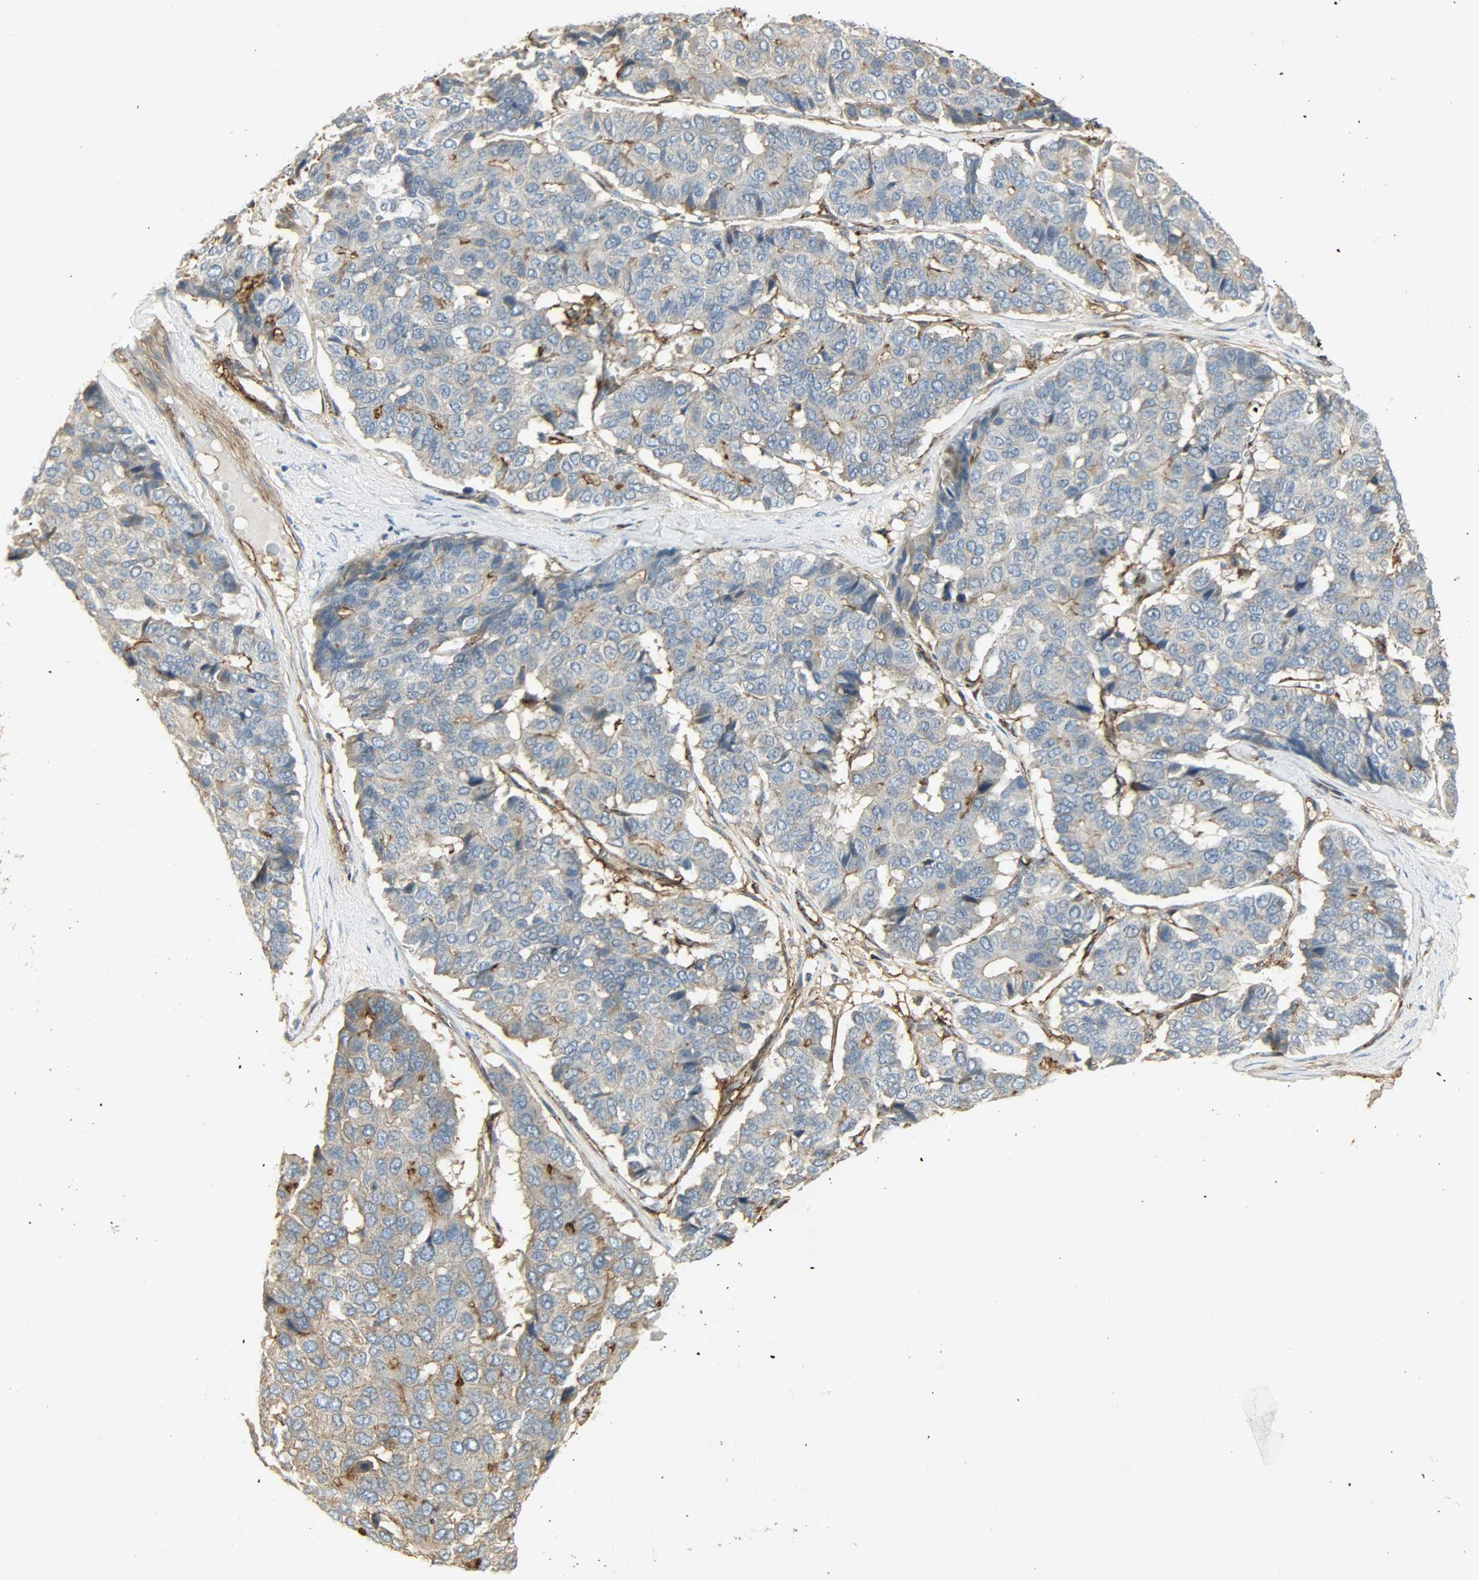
{"staining": {"intensity": "weak", "quantity": "25%-75%", "location": "cytoplasmic/membranous"}, "tissue": "pancreatic cancer", "cell_type": "Tumor cells", "image_type": "cancer", "snomed": [{"axis": "morphology", "description": "Adenocarcinoma, NOS"}, {"axis": "topography", "description": "Pancreas"}], "caption": "Immunohistochemical staining of pancreatic adenocarcinoma reveals weak cytoplasmic/membranous protein positivity in about 25%-75% of tumor cells.", "gene": "ENPEP", "patient": {"sex": "male", "age": 50}}